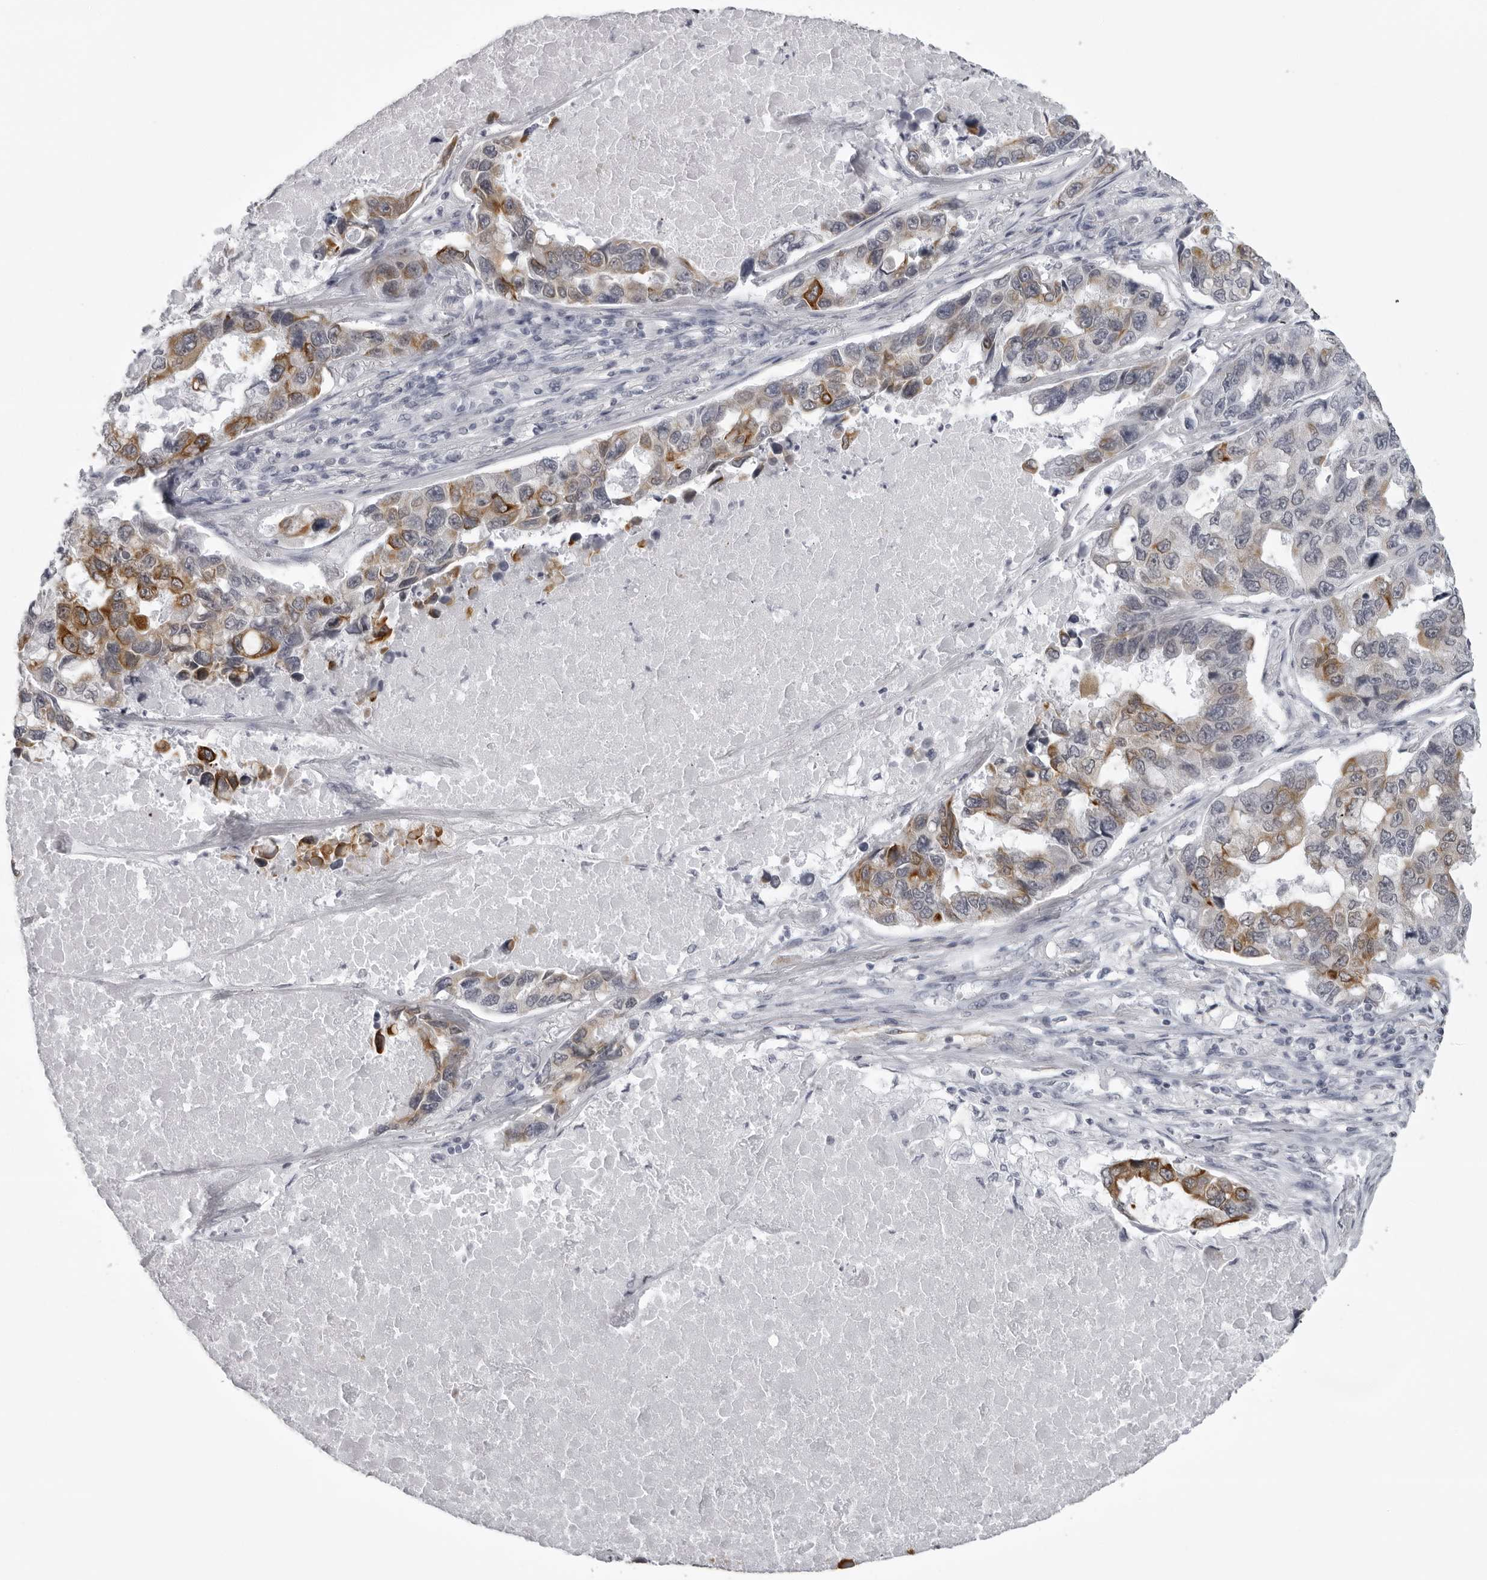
{"staining": {"intensity": "moderate", "quantity": ">75%", "location": "cytoplasmic/membranous"}, "tissue": "lung cancer", "cell_type": "Tumor cells", "image_type": "cancer", "snomed": [{"axis": "morphology", "description": "Adenocarcinoma, NOS"}, {"axis": "topography", "description": "Lung"}], "caption": "Protein expression analysis of adenocarcinoma (lung) reveals moderate cytoplasmic/membranous positivity in about >75% of tumor cells. (Stains: DAB (3,3'-diaminobenzidine) in brown, nuclei in blue, Microscopy: brightfield microscopy at high magnification).", "gene": "UROD", "patient": {"sex": "male", "age": 64}}